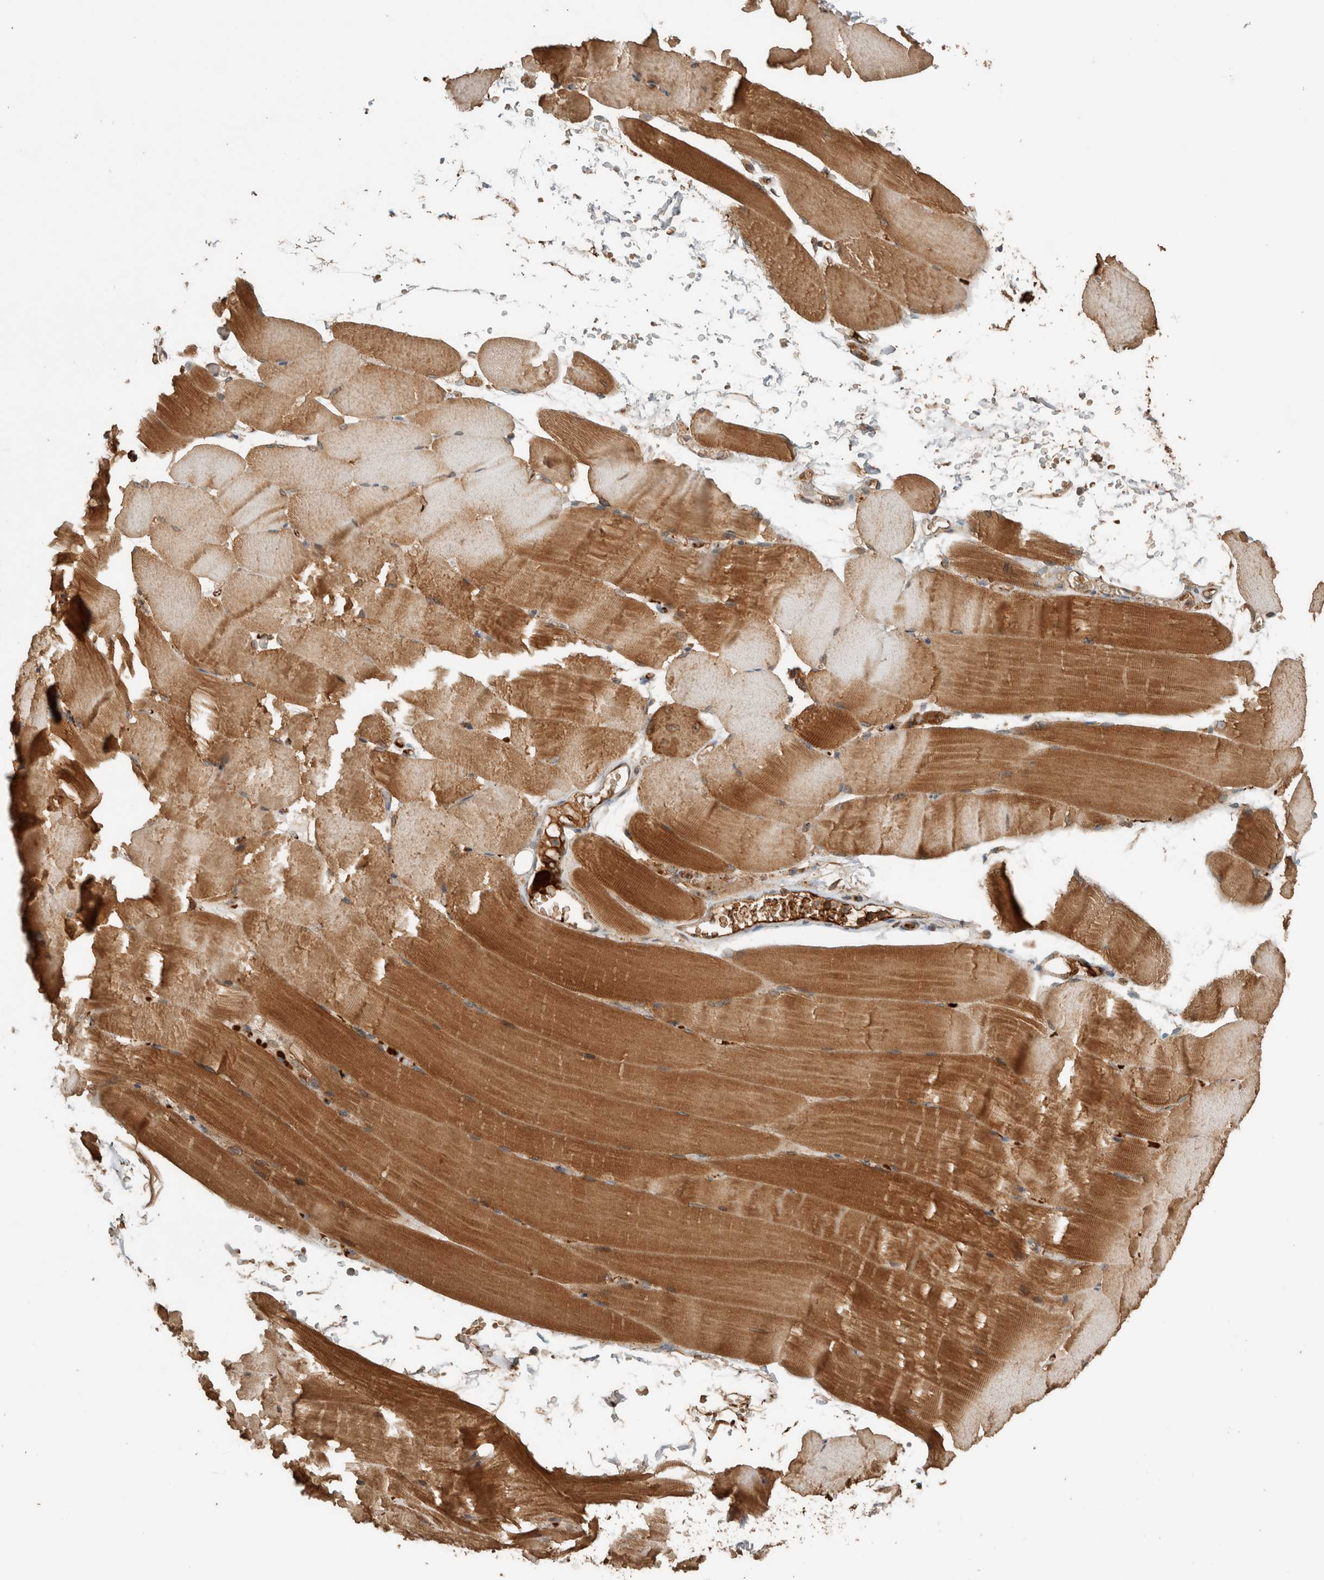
{"staining": {"intensity": "moderate", "quantity": "25%-75%", "location": "cytoplasmic/membranous"}, "tissue": "skeletal muscle", "cell_type": "Myocytes", "image_type": "normal", "snomed": [{"axis": "morphology", "description": "Normal tissue, NOS"}, {"axis": "topography", "description": "Skeletal muscle"}, {"axis": "topography", "description": "Parathyroid gland"}], "caption": "The image shows staining of unremarkable skeletal muscle, revealing moderate cytoplasmic/membranous protein expression (brown color) within myocytes.", "gene": "EIF2B3", "patient": {"sex": "female", "age": 37}}